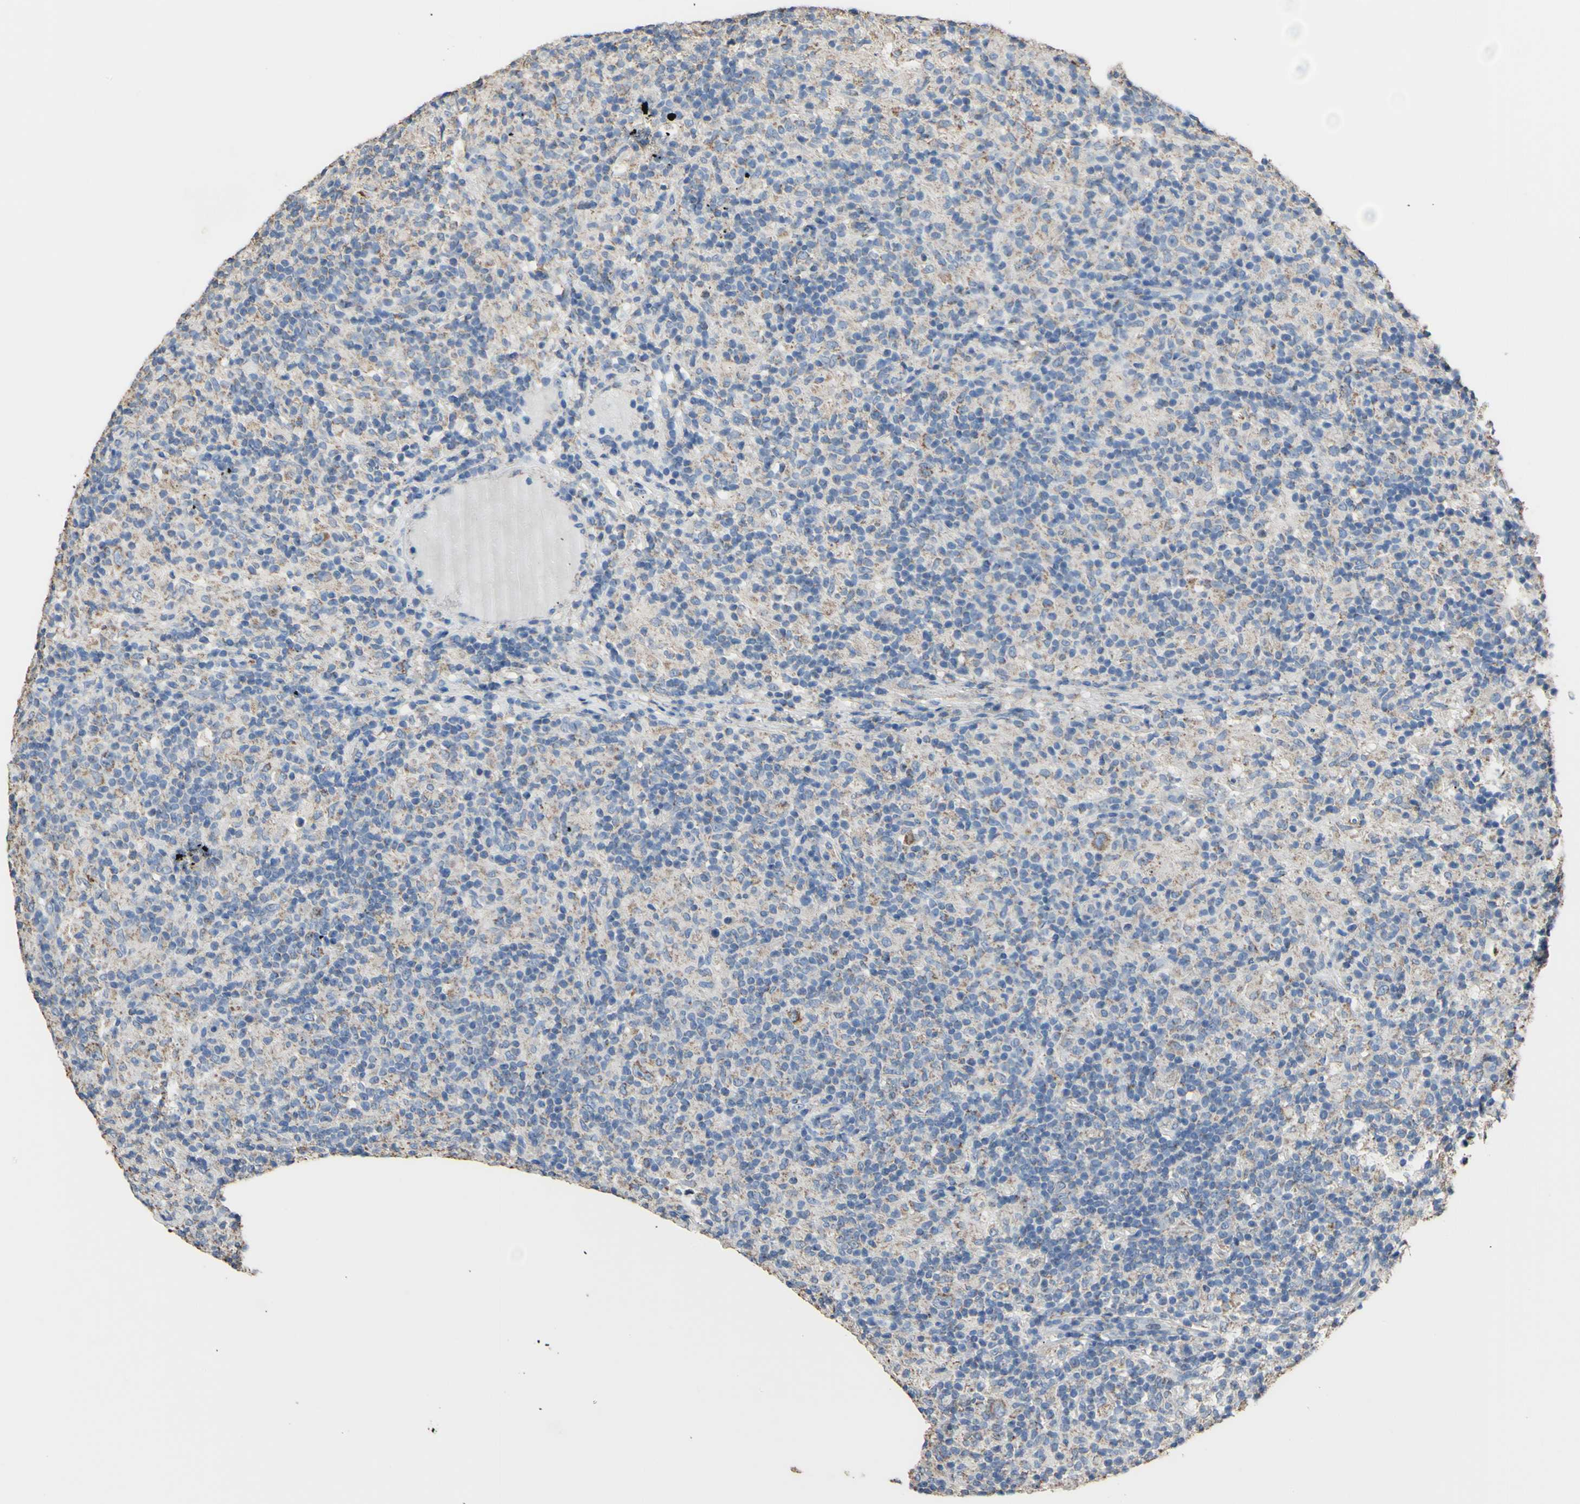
{"staining": {"intensity": "negative", "quantity": "none", "location": "none"}, "tissue": "lymphoma", "cell_type": "Tumor cells", "image_type": "cancer", "snomed": [{"axis": "morphology", "description": "Hodgkin's disease, NOS"}, {"axis": "topography", "description": "Lymph node"}], "caption": "This is an IHC histopathology image of lymphoma. There is no staining in tumor cells.", "gene": "CMKLR2", "patient": {"sex": "male", "age": 70}}